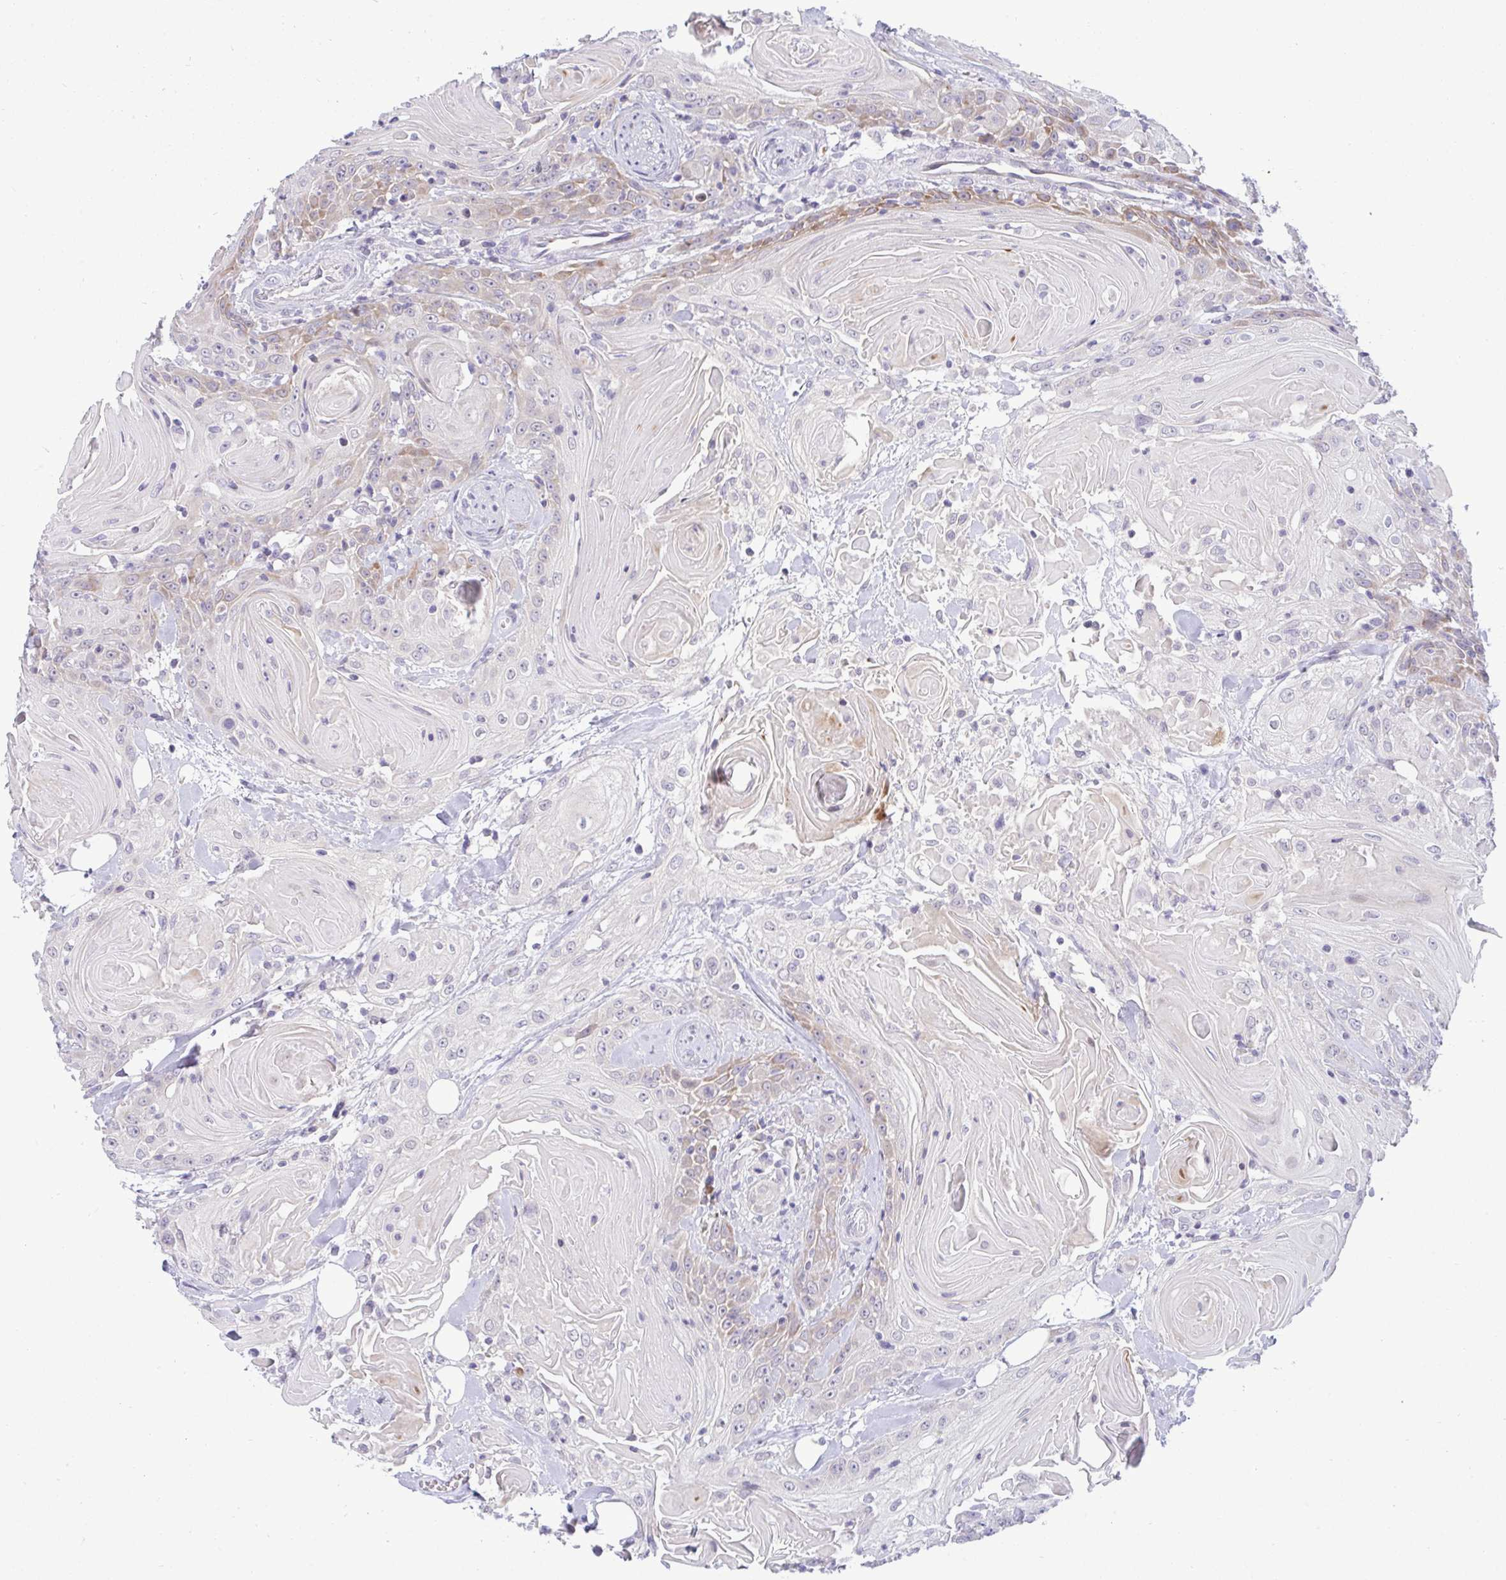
{"staining": {"intensity": "moderate", "quantity": "<25%", "location": "cytoplasmic/membranous"}, "tissue": "head and neck cancer", "cell_type": "Tumor cells", "image_type": "cancer", "snomed": [{"axis": "morphology", "description": "Squamous cell carcinoma, NOS"}, {"axis": "topography", "description": "Head-Neck"}], "caption": "Tumor cells reveal low levels of moderate cytoplasmic/membranous positivity in about <25% of cells in head and neck cancer. The protein of interest is stained brown, and the nuclei are stained in blue (DAB IHC with brightfield microscopy, high magnification).", "gene": "EPOP", "patient": {"sex": "female", "age": 84}}